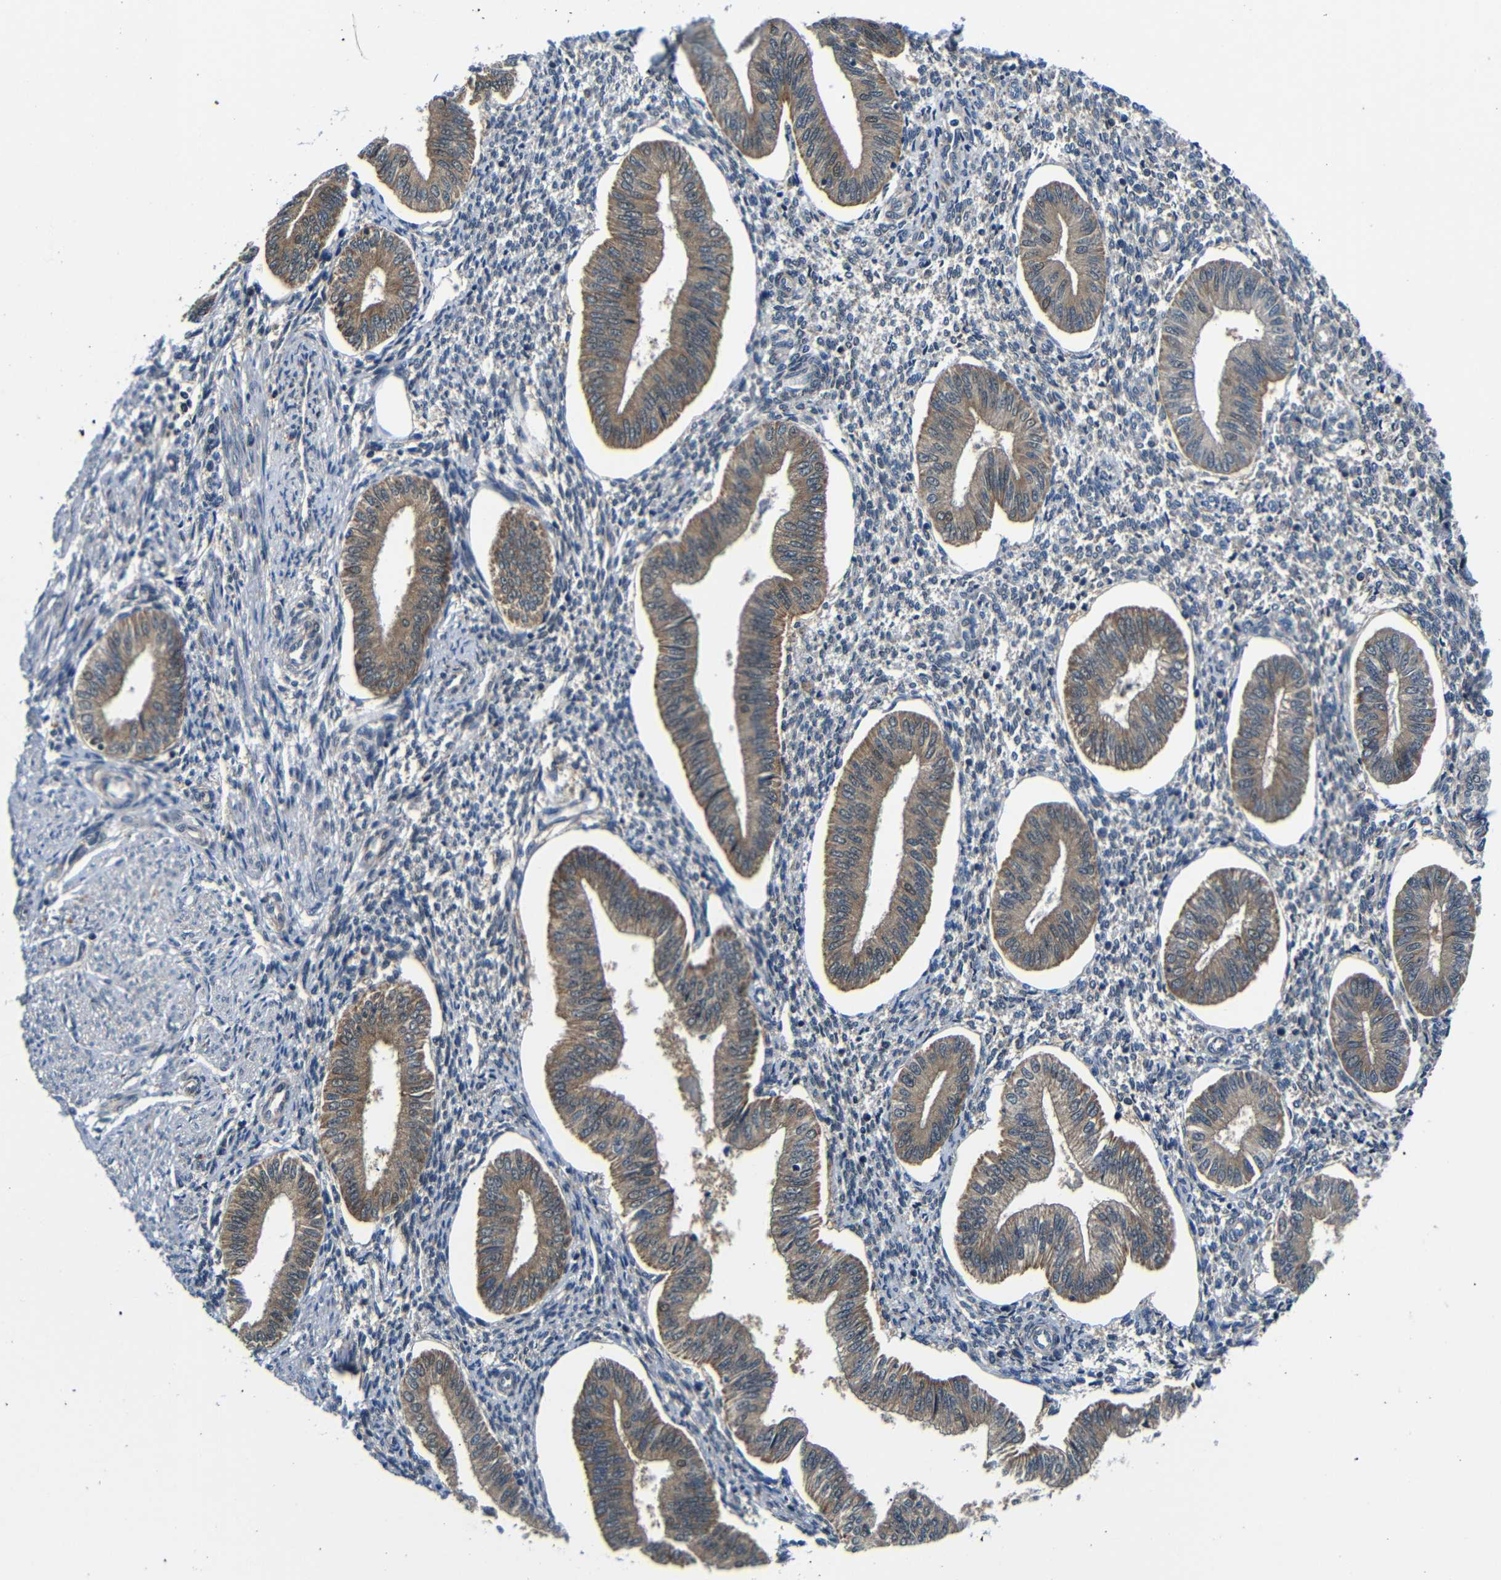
{"staining": {"intensity": "negative", "quantity": "none", "location": "none"}, "tissue": "endometrium", "cell_type": "Cells in endometrial stroma", "image_type": "normal", "snomed": [{"axis": "morphology", "description": "Normal tissue, NOS"}, {"axis": "topography", "description": "Endometrium"}], "caption": "Human endometrium stained for a protein using IHC exhibits no staining in cells in endometrial stroma.", "gene": "FKBP14", "patient": {"sex": "female", "age": 50}}